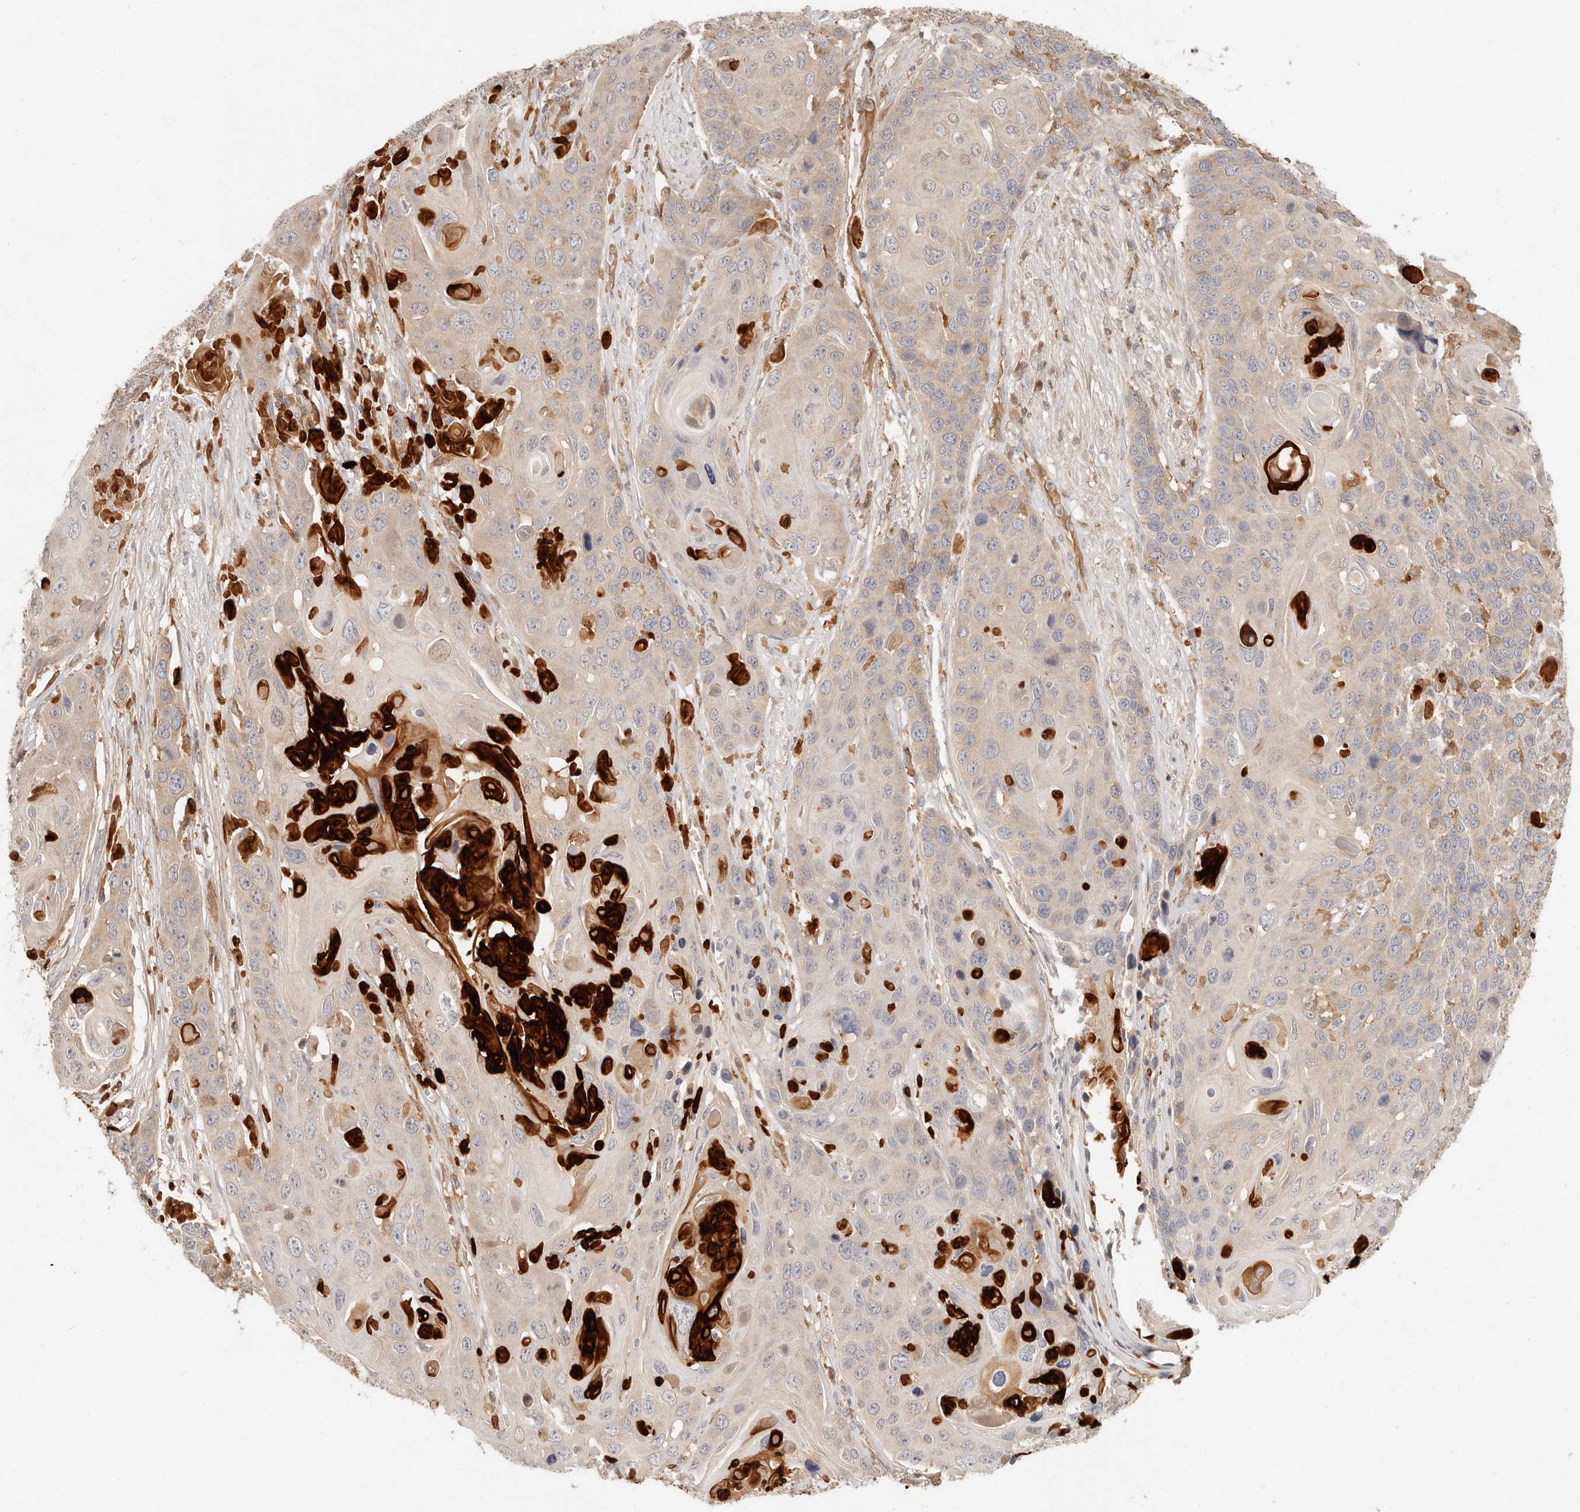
{"staining": {"intensity": "weak", "quantity": "25%-75%", "location": "cytoplasmic/membranous"}, "tissue": "skin cancer", "cell_type": "Tumor cells", "image_type": "cancer", "snomed": [{"axis": "morphology", "description": "Squamous cell carcinoma, NOS"}, {"axis": "topography", "description": "Skin"}], "caption": "Skin squamous cell carcinoma stained for a protein shows weak cytoplasmic/membranous positivity in tumor cells. (DAB IHC, brown staining for protein, blue staining for nuclei).", "gene": "NECAP2", "patient": {"sex": "male", "age": 55}}